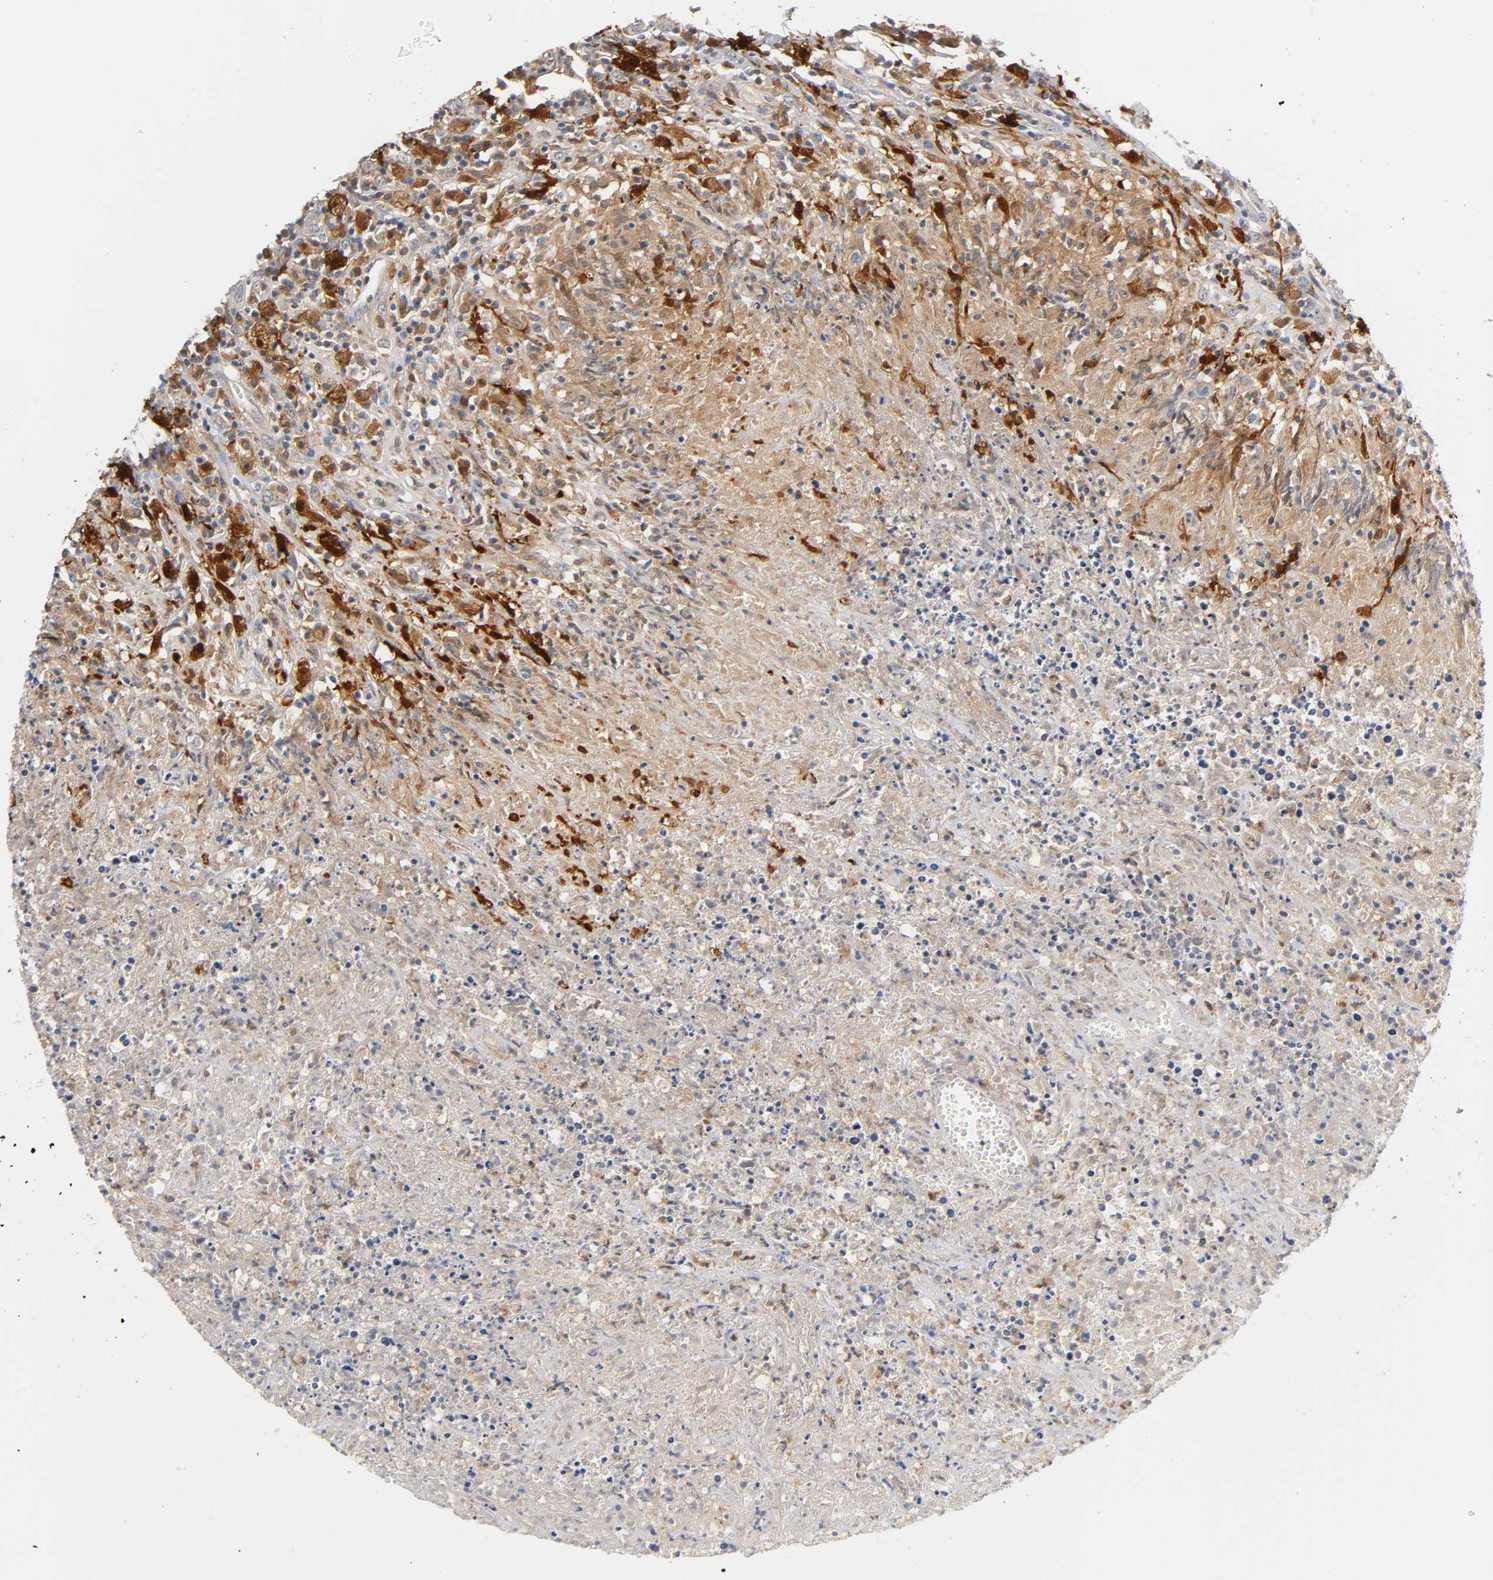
{"staining": {"intensity": "moderate", "quantity": ">75%", "location": "cytoplasmic/membranous"}, "tissue": "lymphoma", "cell_type": "Tumor cells", "image_type": "cancer", "snomed": [{"axis": "morphology", "description": "Malignant lymphoma, non-Hodgkin's type, High grade"}, {"axis": "topography", "description": "Lymph node"}], "caption": "Immunohistochemistry (IHC) of lymphoma shows medium levels of moderate cytoplasmic/membranous staining in about >75% of tumor cells. (DAB = brown stain, brightfield microscopy at high magnification).", "gene": "IL18", "patient": {"sex": "female", "age": 84}}